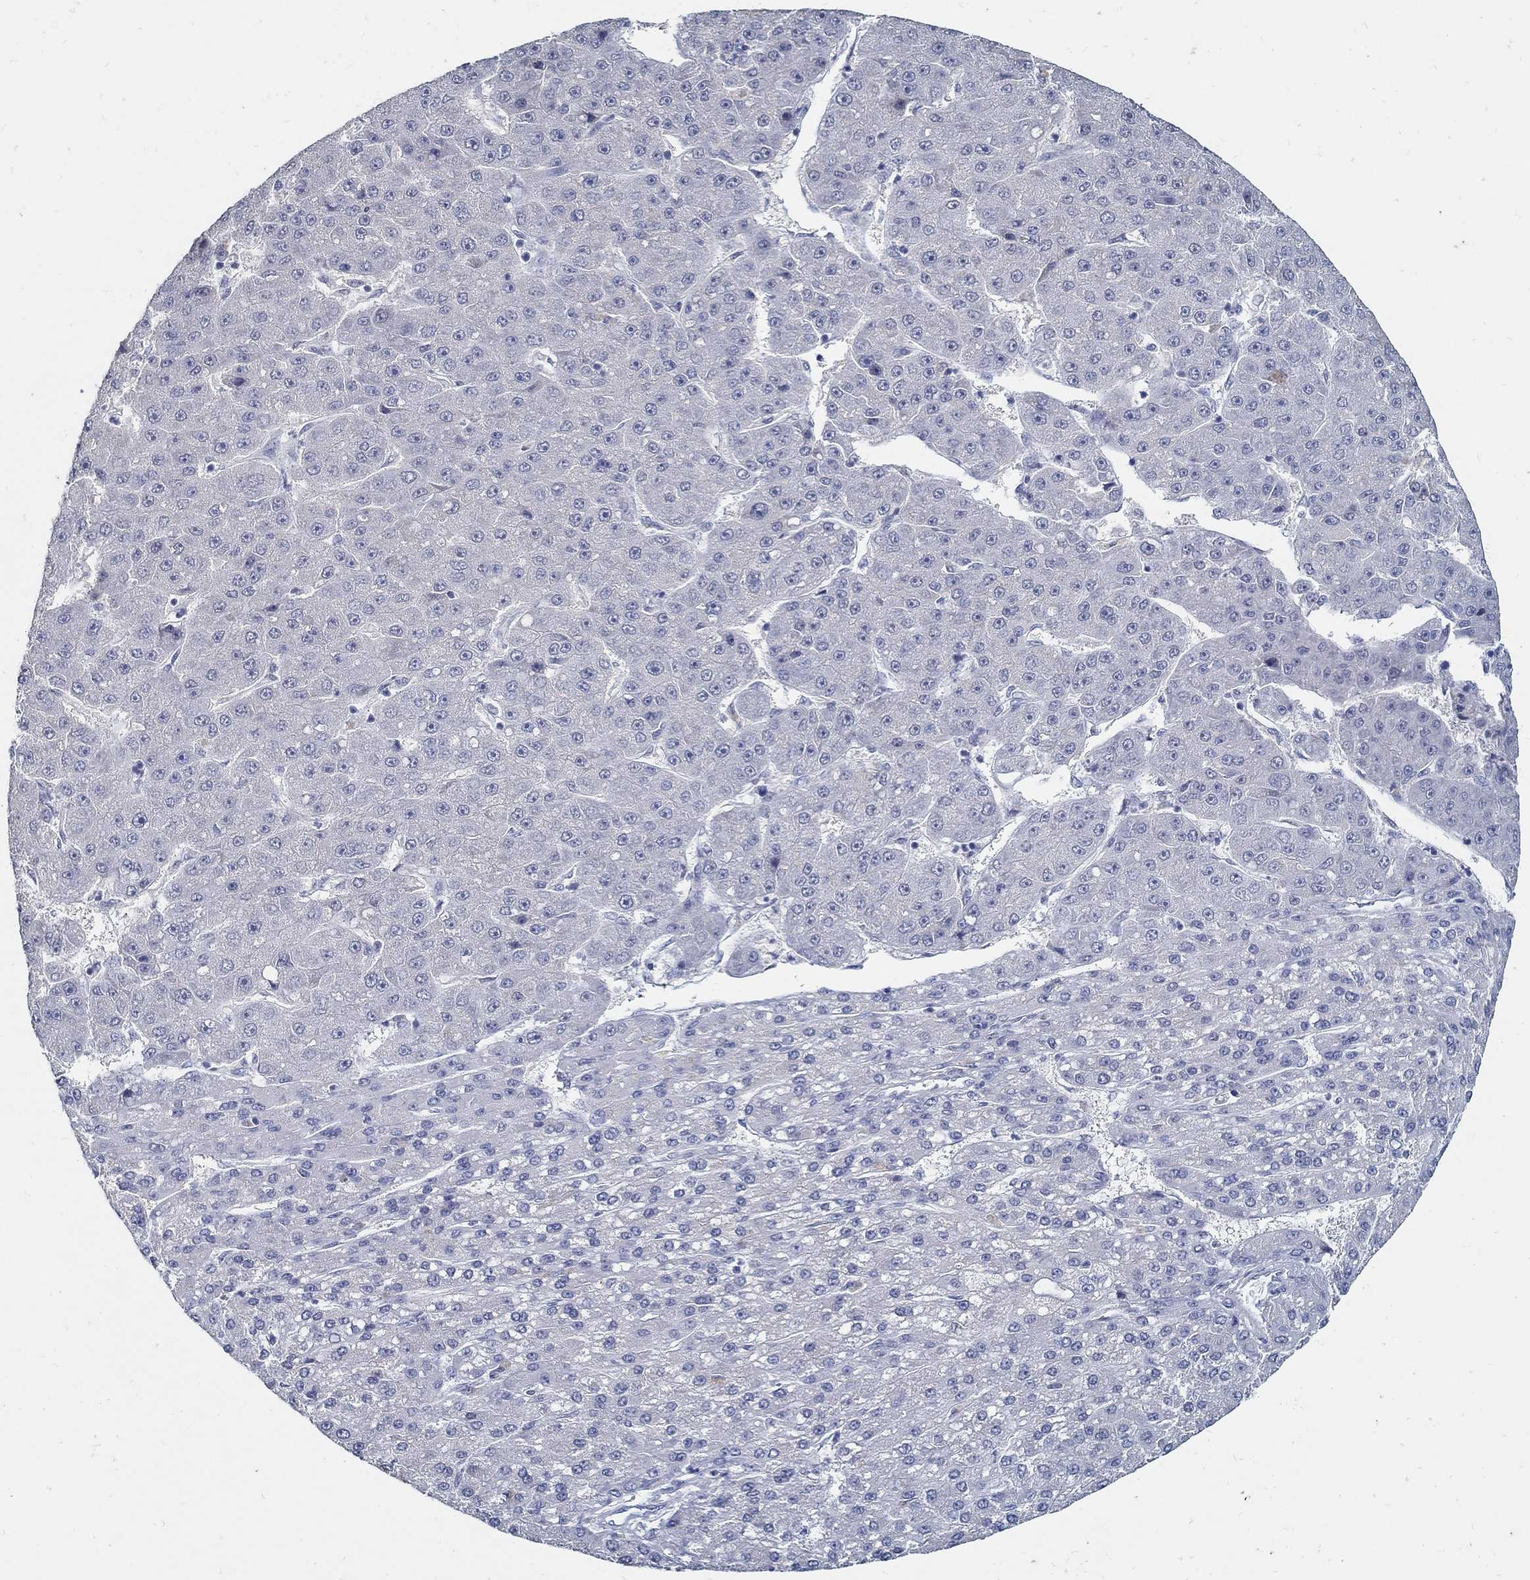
{"staining": {"intensity": "negative", "quantity": "none", "location": "none"}, "tissue": "liver cancer", "cell_type": "Tumor cells", "image_type": "cancer", "snomed": [{"axis": "morphology", "description": "Carcinoma, Hepatocellular, NOS"}, {"axis": "topography", "description": "Liver"}], "caption": "DAB immunohistochemical staining of human liver hepatocellular carcinoma exhibits no significant expression in tumor cells.", "gene": "USP29", "patient": {"sex": "male", "age": 67}}